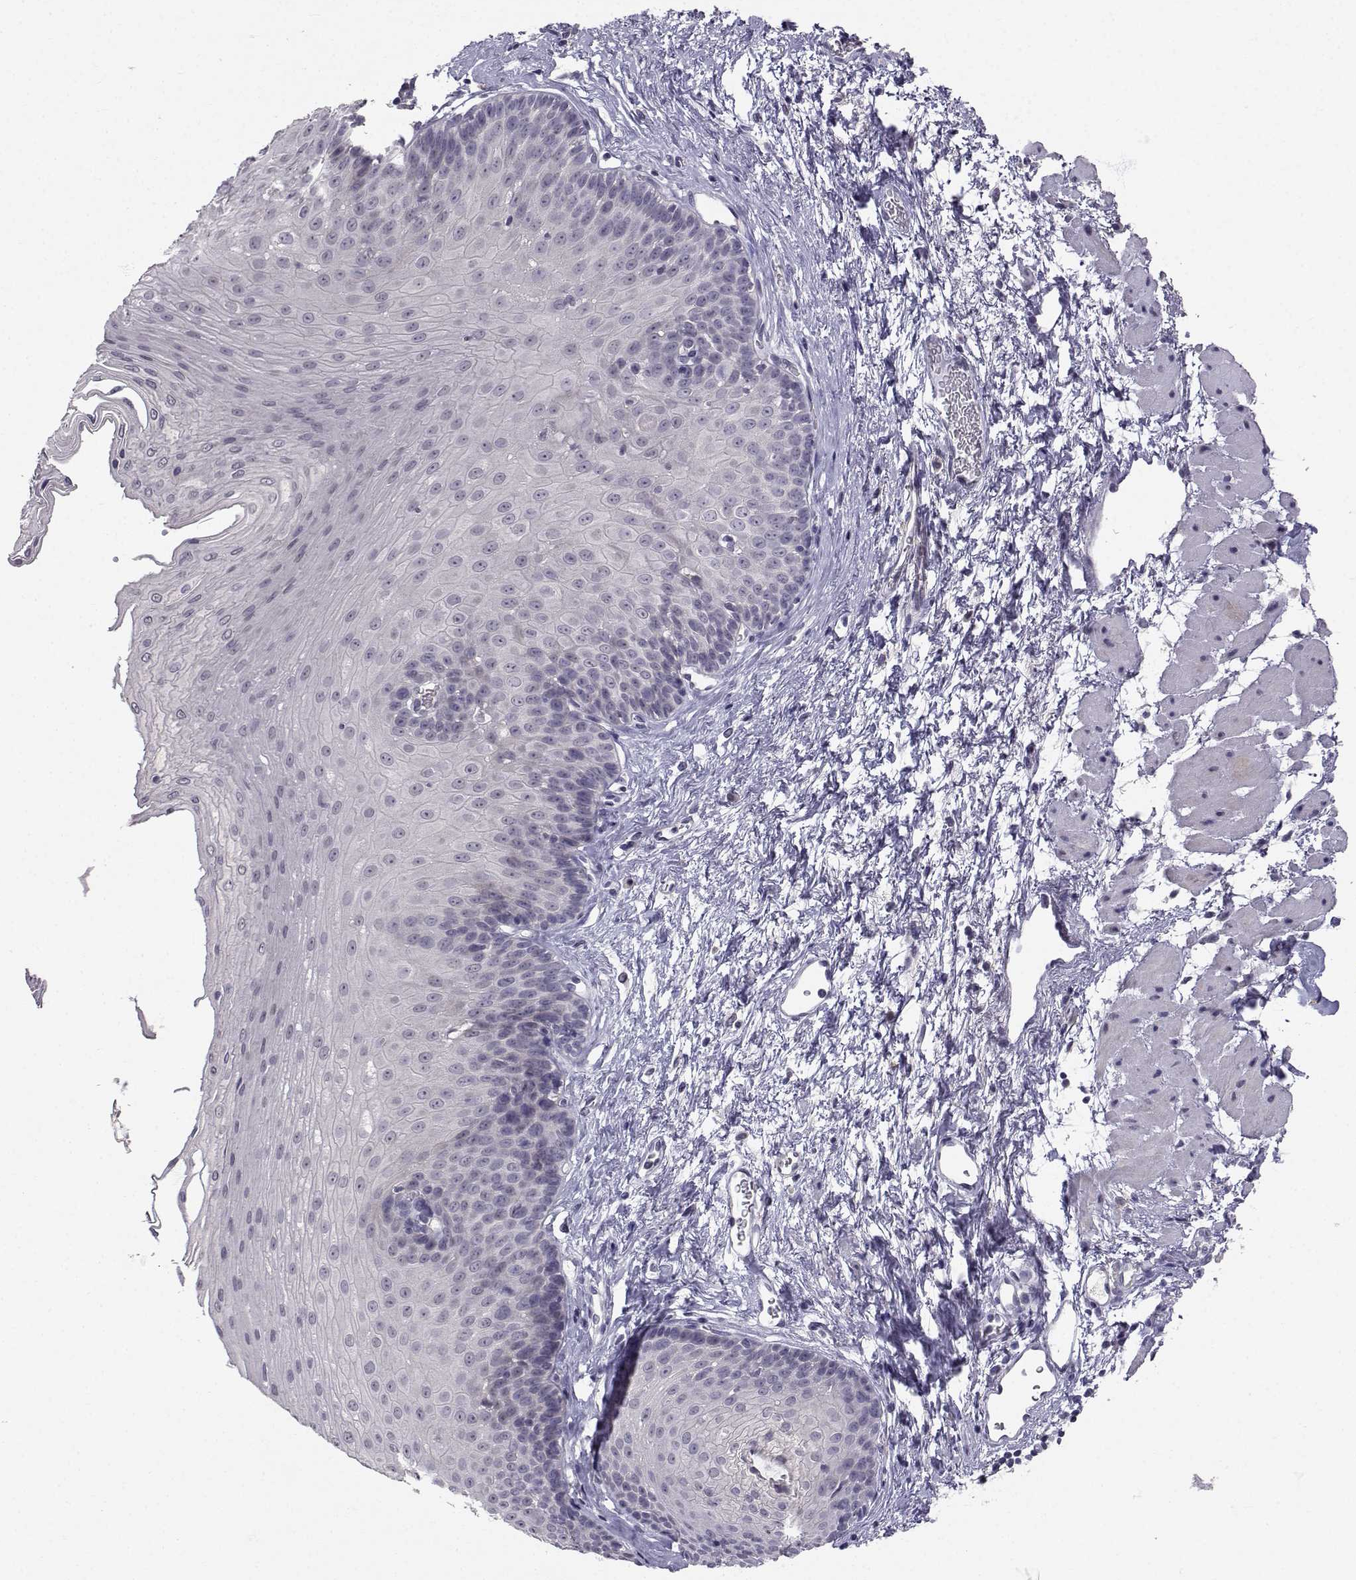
{"staining": {"intensity": "negative", "quantity": "none", "location": "none"}, "tissue": "esophagus", "cell_type": "Squamous epithelial cells", "image_type": "normal", "snomed": [{"axis": "morphology", "description": "Normal tissue, NOS"}, {"axis": "topography", "description": "Esophagus"}], "caption": "The histopathology image demonstrates no staining of squamous epithelial cells in unremarkable esophagus. (DAB (3,3'-diaminobenzidine) IHC, high magnification).", "gene": "SLC6A3", "patient": {"sex": "female", "age": 62}}